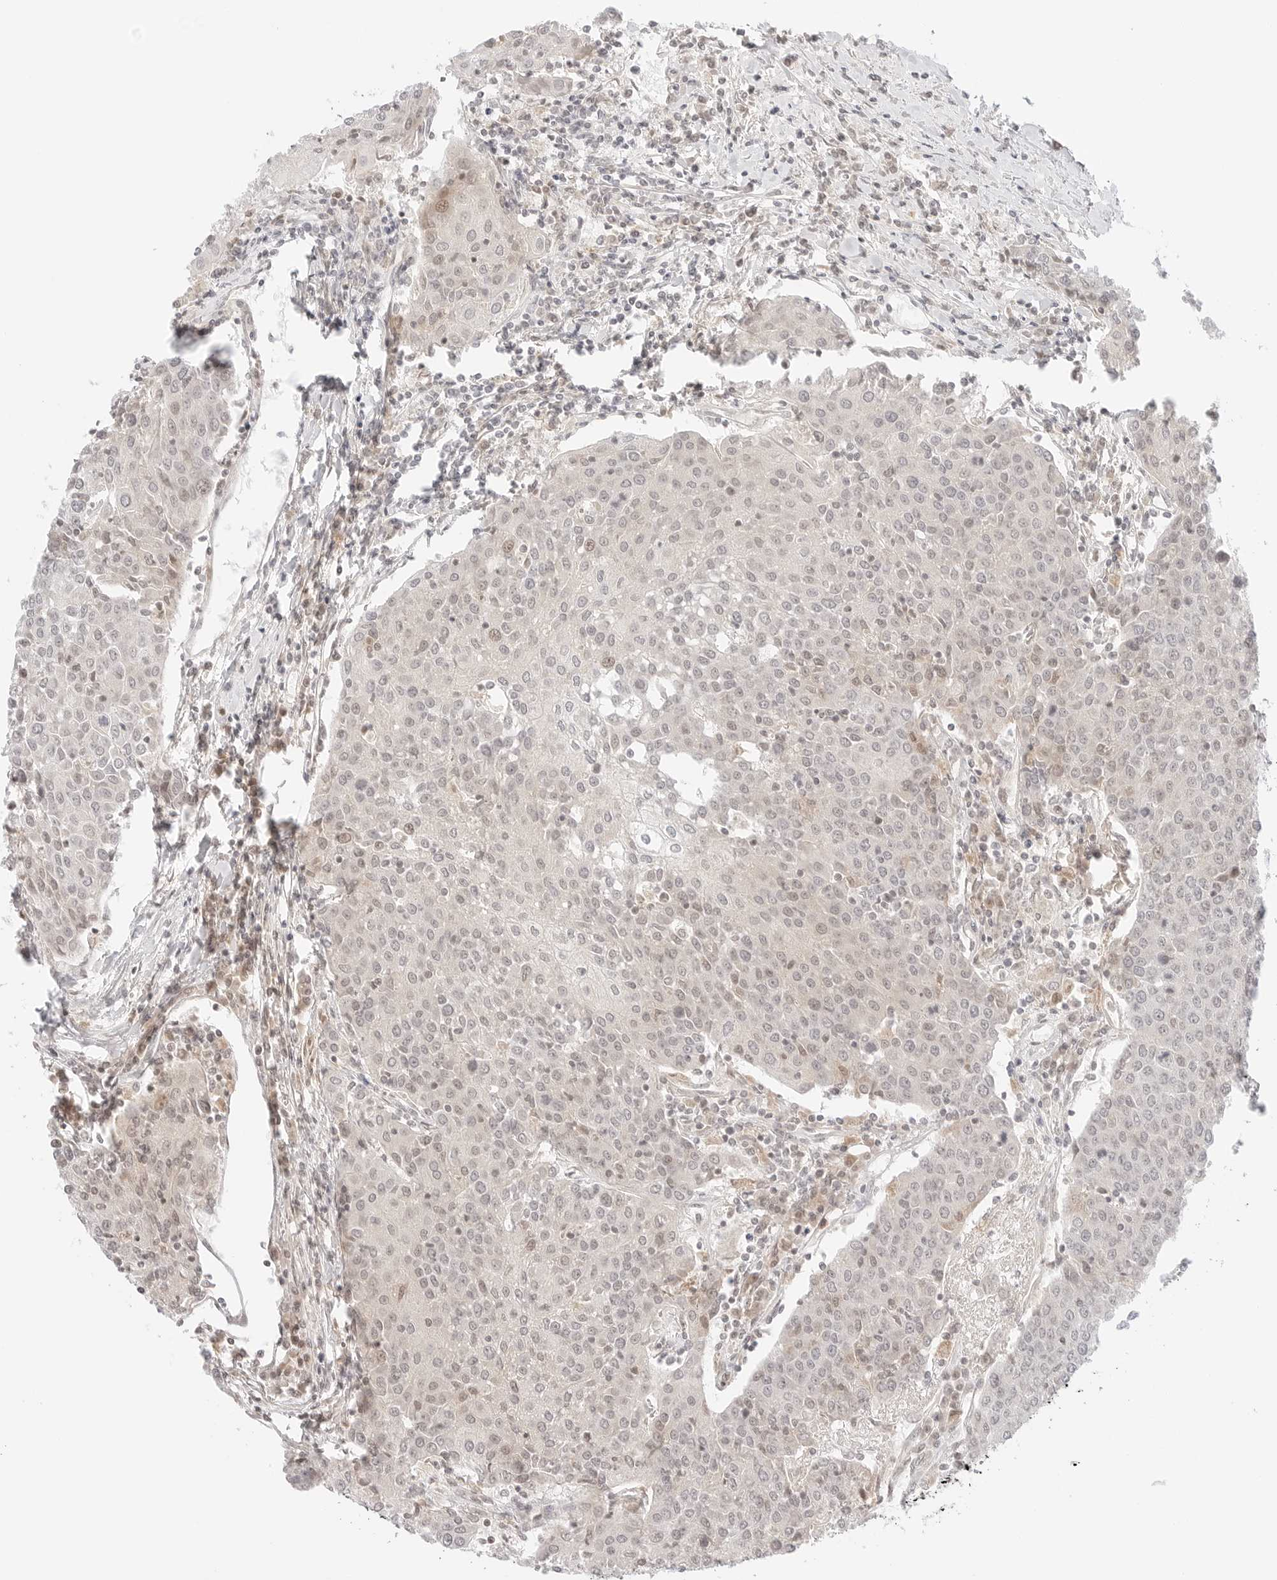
{"staining": {"intensity": "weak", "quantity": "<25%", "location": "nuclear"}, "tissue": "urothelial cancer", "cell_type": "Tumor cells", "image_type": "cancer", "snomed": [{"axis": "morphology", "description": "Urothelial carcinoma, High grade"}, {"axis": "topography", "description": "Urinary bladder"}], "caption": "Immunohistochemistry (IHC) micrograph of high-grade urothelial carcinoma stained for a protein (brown), which exhibits no staining in tumor cells. (DAB immunohistochemistry (IHC) with hematoxylin counter stain).", "gene": "RPS6KL1", "patient": {"sex": "female", "age": 85}}